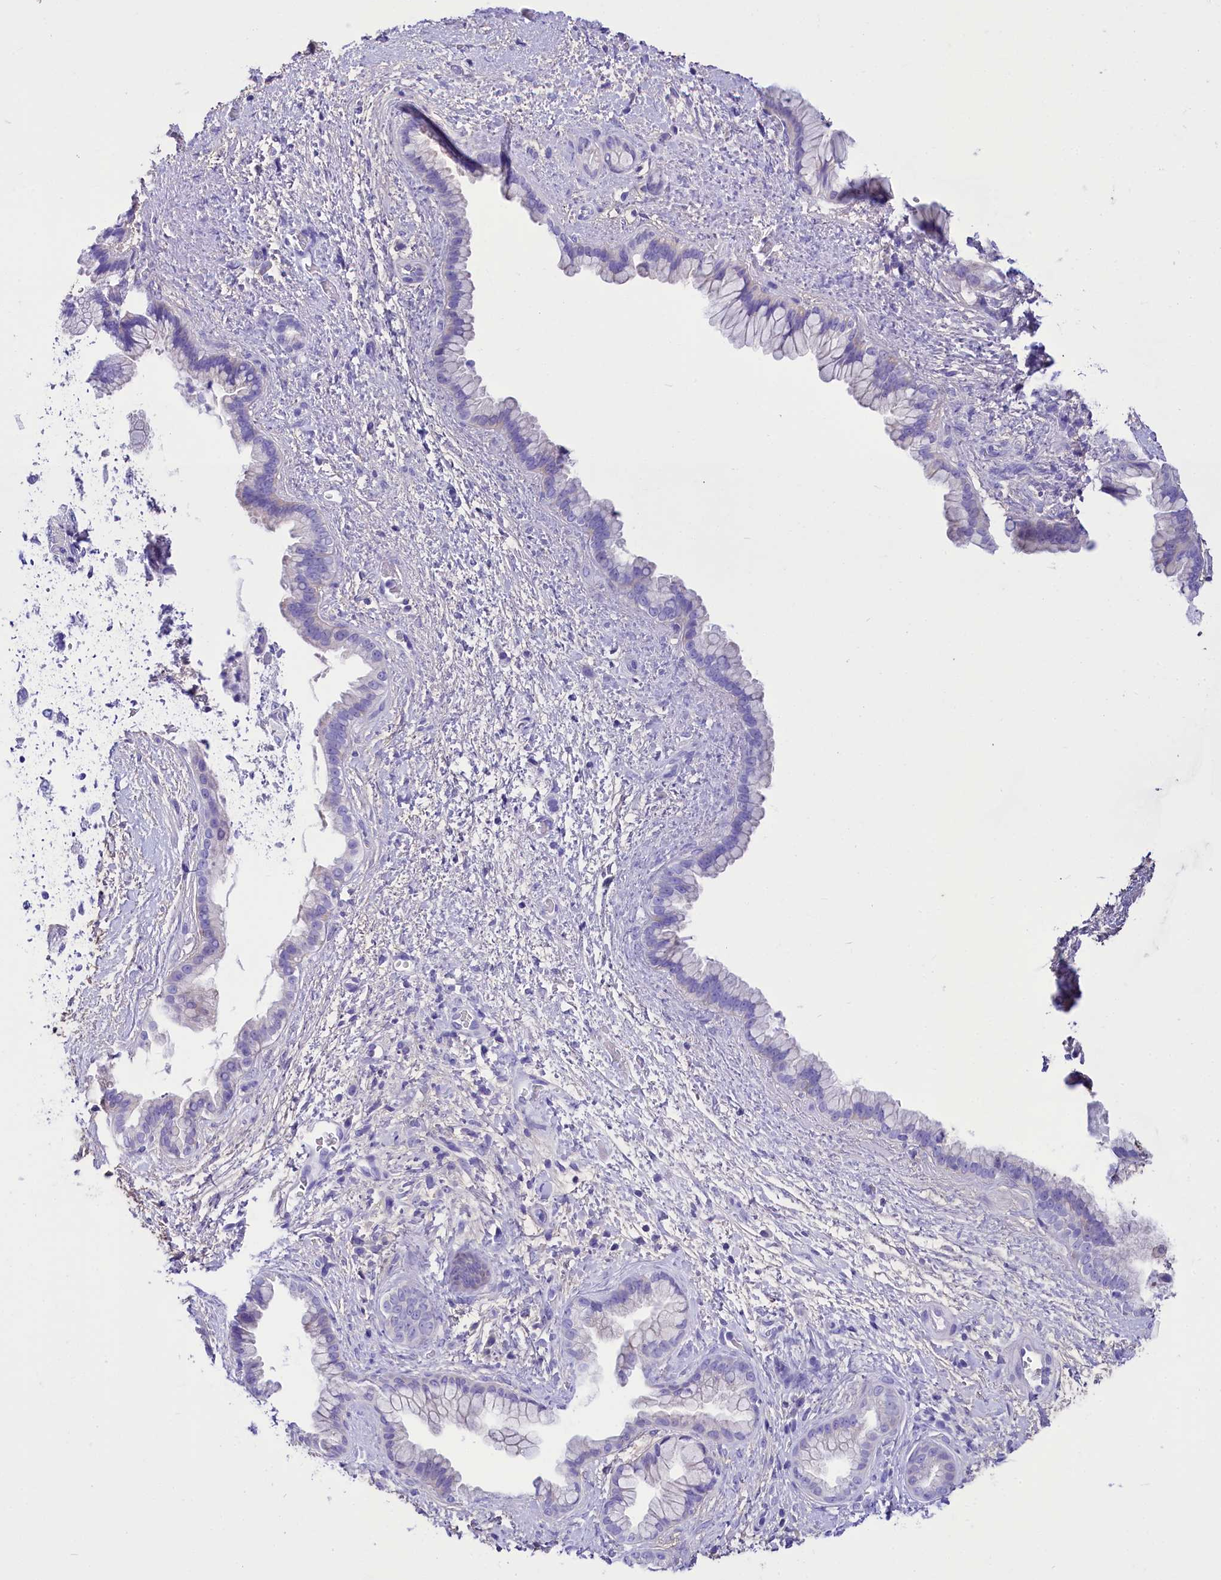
{"staining": {"intensity": "negative", "quantity": "none", "location": "none"}, "tissue": "pancreatic cancer", "cell_type": "Tumor cells", "image_type": "cancer", "snomed": [{"axis": "morphology", "description": "Adenocarcinoma, NOS"}, {"axis": "topography", "description": "Pancreas"}], "caption": "A histopathology image of pancreatic cancer (adenocarcinoma) stained for a protein exhibits no brown staining in tumor cells. The staining is performed using DAB (3,3'-diaminobenzidine) brown chromogen with nuclei counter-stained in using hematoxylin.", "gene": "TTC36", "patient": {"sex": "female", "age": 78}}